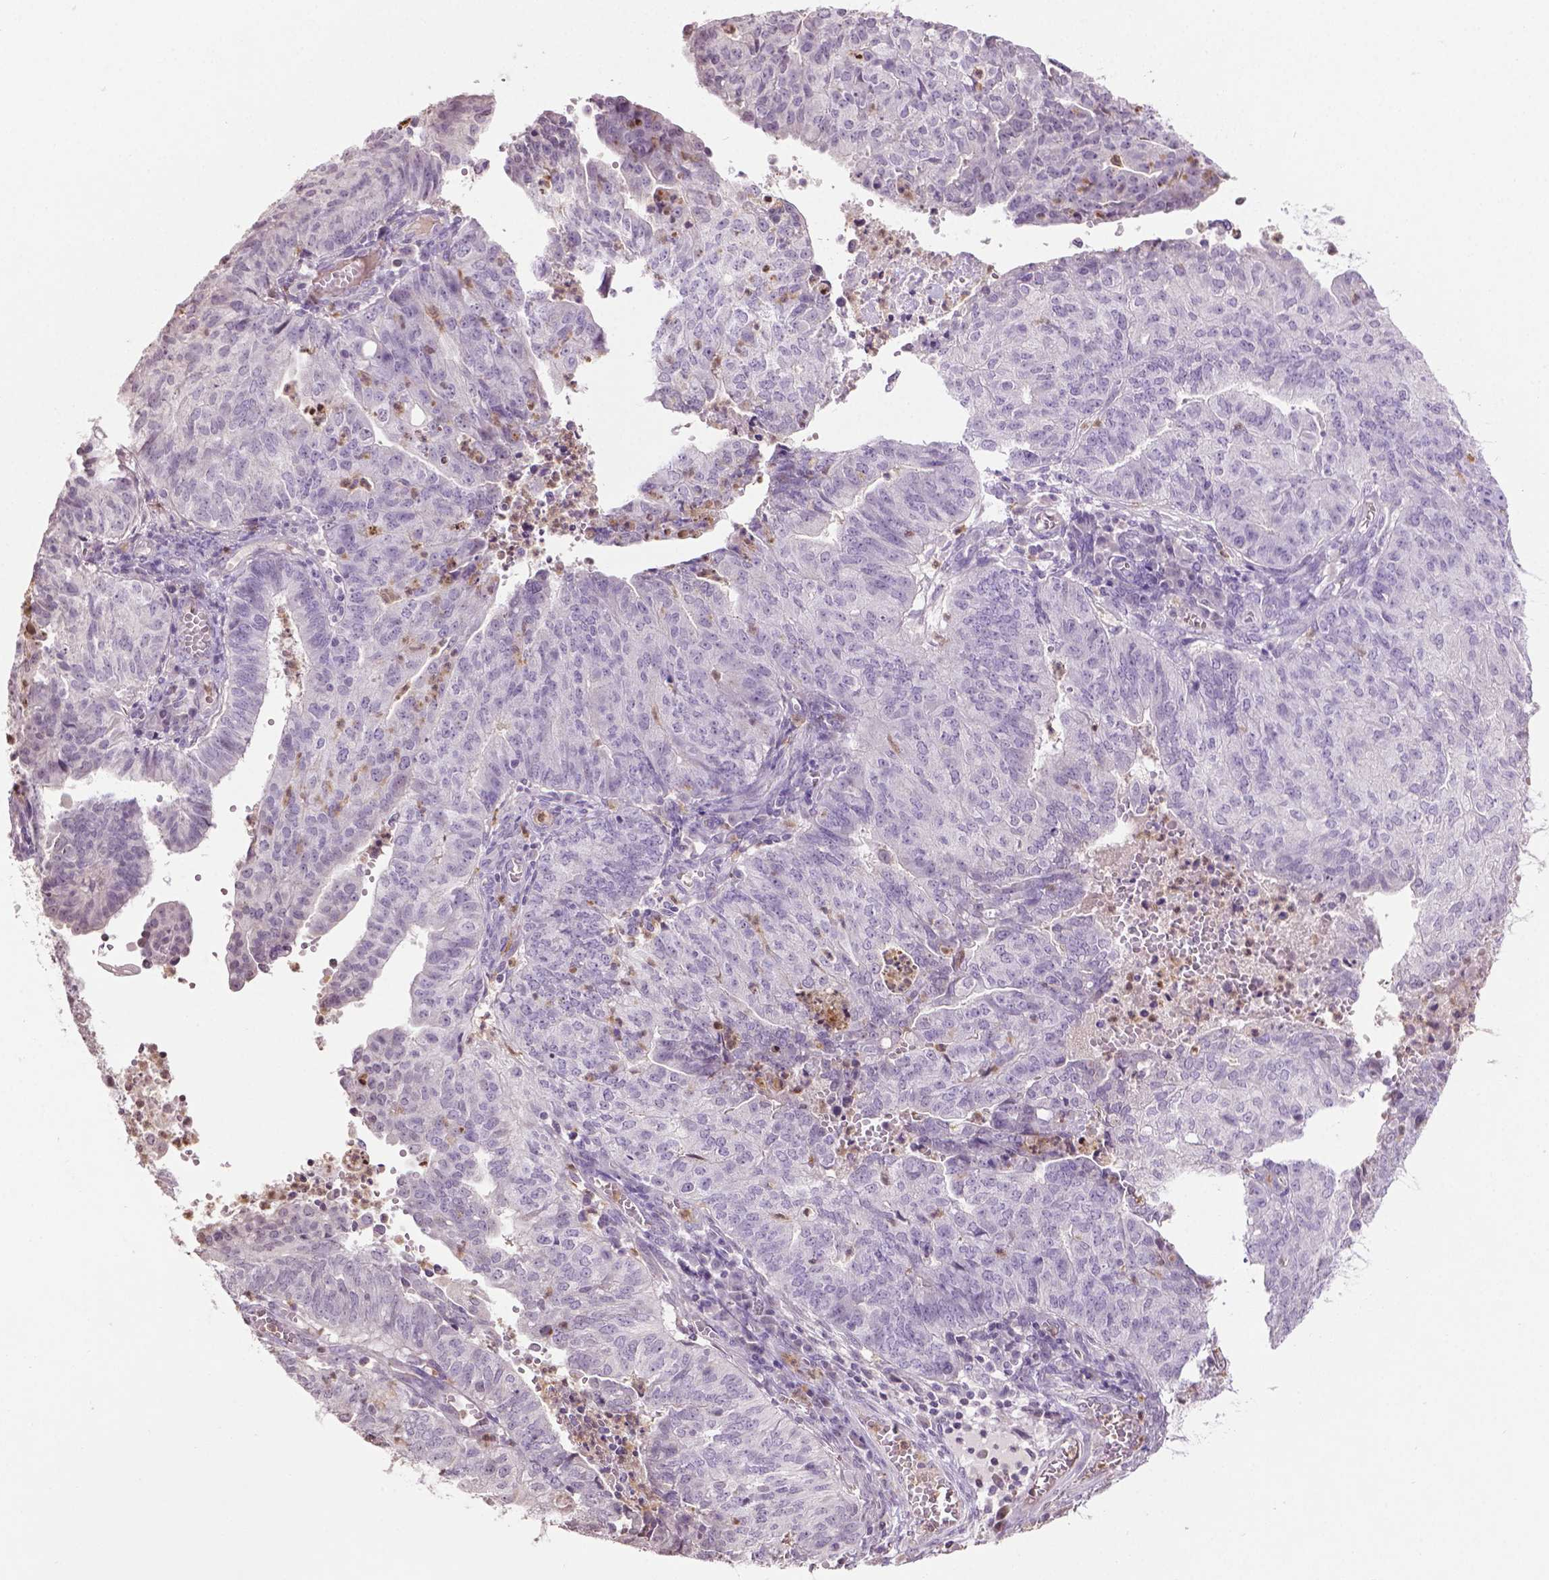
{"staining": {"intensity": "negative", "quantity": "none", "location": "none"}, "tissue": "endometrial cancer", "cell_type": "Tumor cells", "image_type": "cancer", "snomed": [{"axis": "morphology", "description": "Adenocarcinoma, NOS"}, {"axis": "topography", "description": "Endometrium"}], "caption": "DAB (3,3'-diaminobenzidine) immunohistochemical staining of adenocarcinoma (endometrial) reveals no significant staining in tumor cells.", "gene": "NTNG2", "patient": {"sex": "female", "age": 82}}